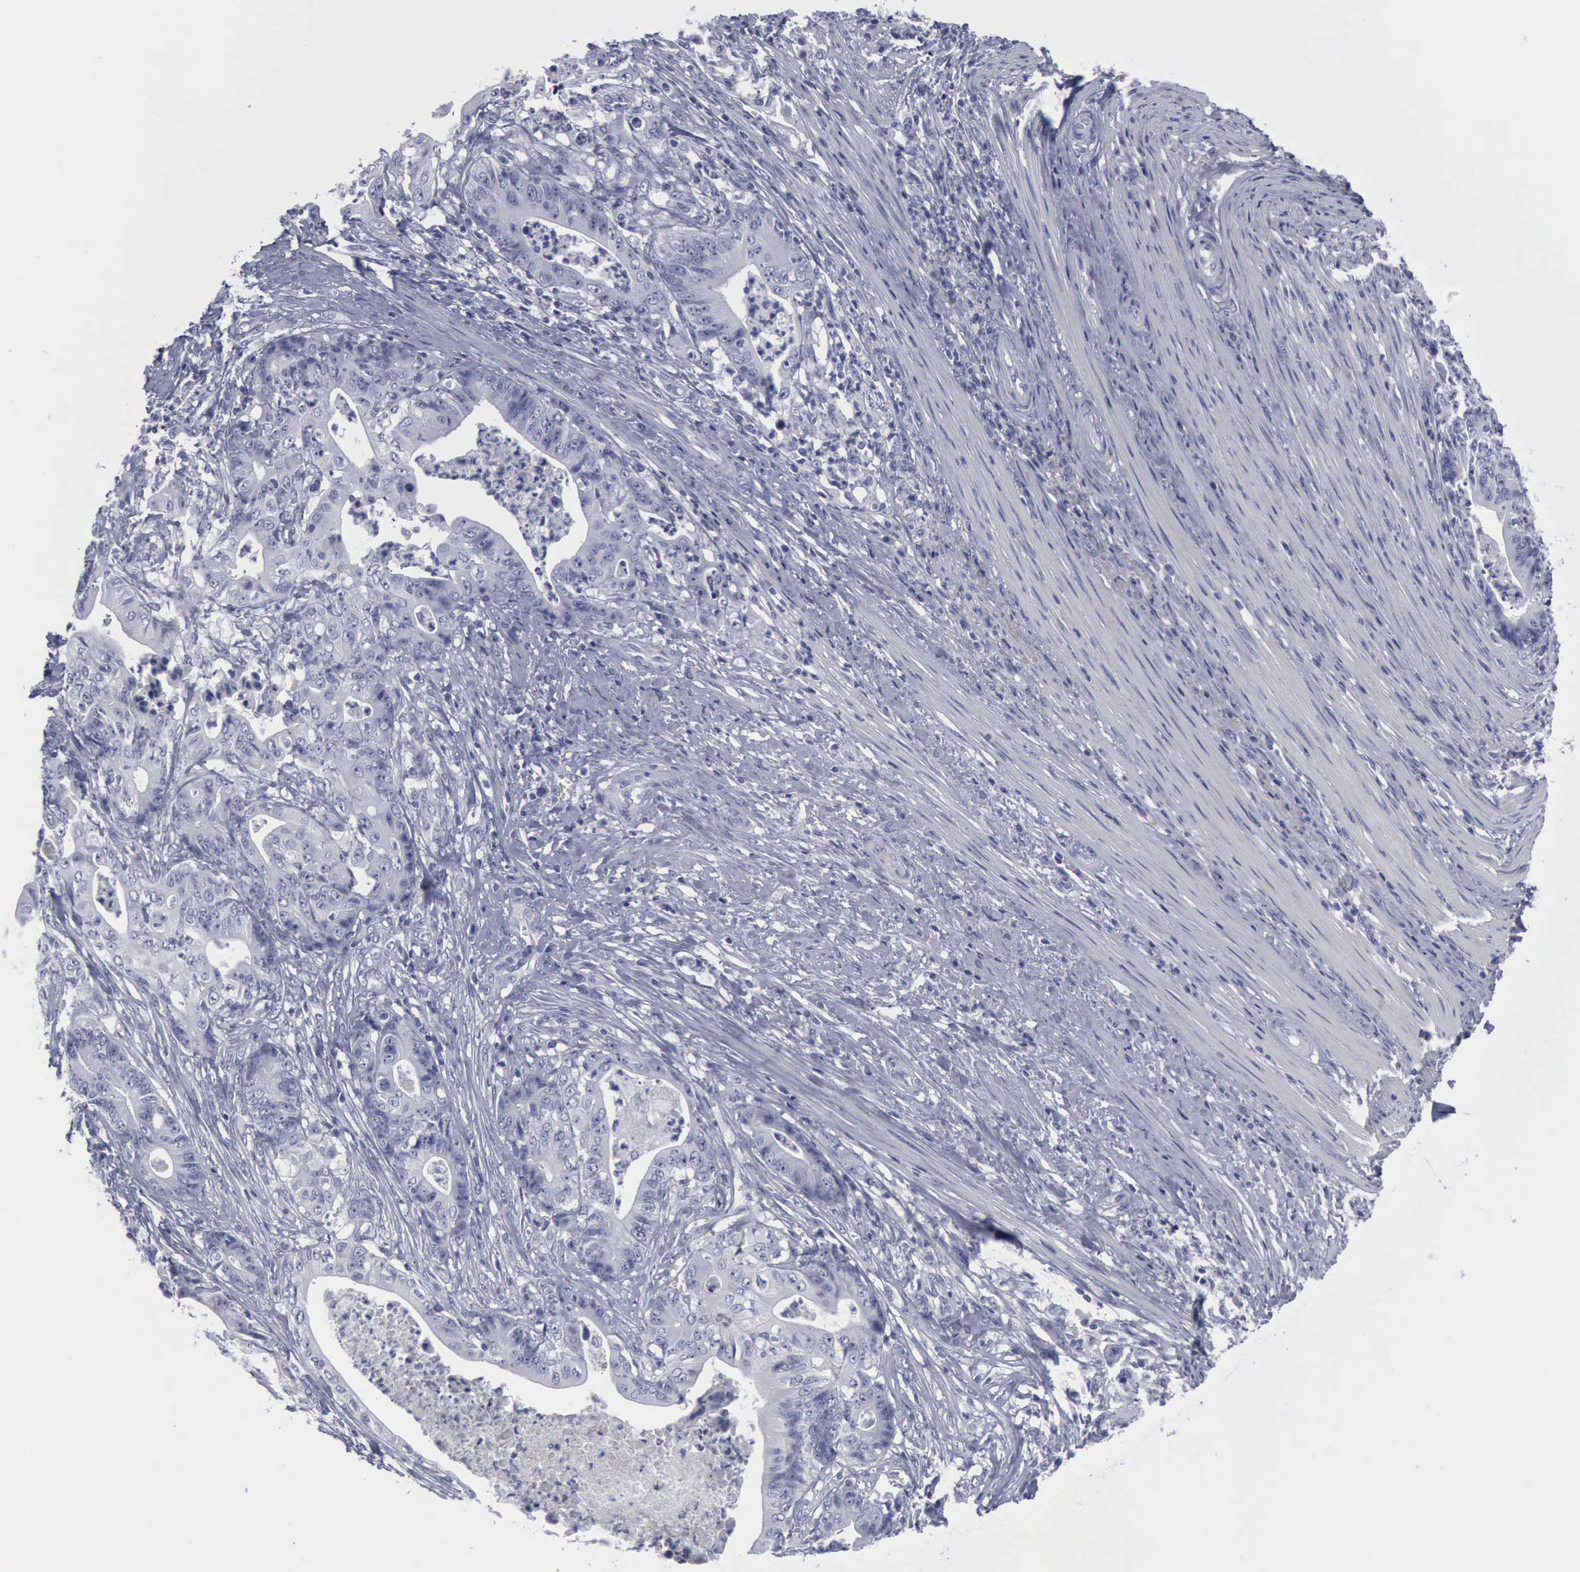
{"staining": {"intensity": "negative", "quantity": "none", "location": "none"}, "tissue": "stomach cancer", "cell_type": "Tumor cells", "image_type": "cancer", "snomed": [{"axis": "morphology", "description": "Adenocarcinoma, NOS"}, {"axis": "topography", "description": "Stomach, lower"}], "caption": "DAB (3,3'-diaminobenzidine) immunohistochemical staining of human adenocarcinoma (stomach) exhibits no significant expression in tumor cells.", "gene": "KRT13", "patient": {"sex": "female", "age": 86}}